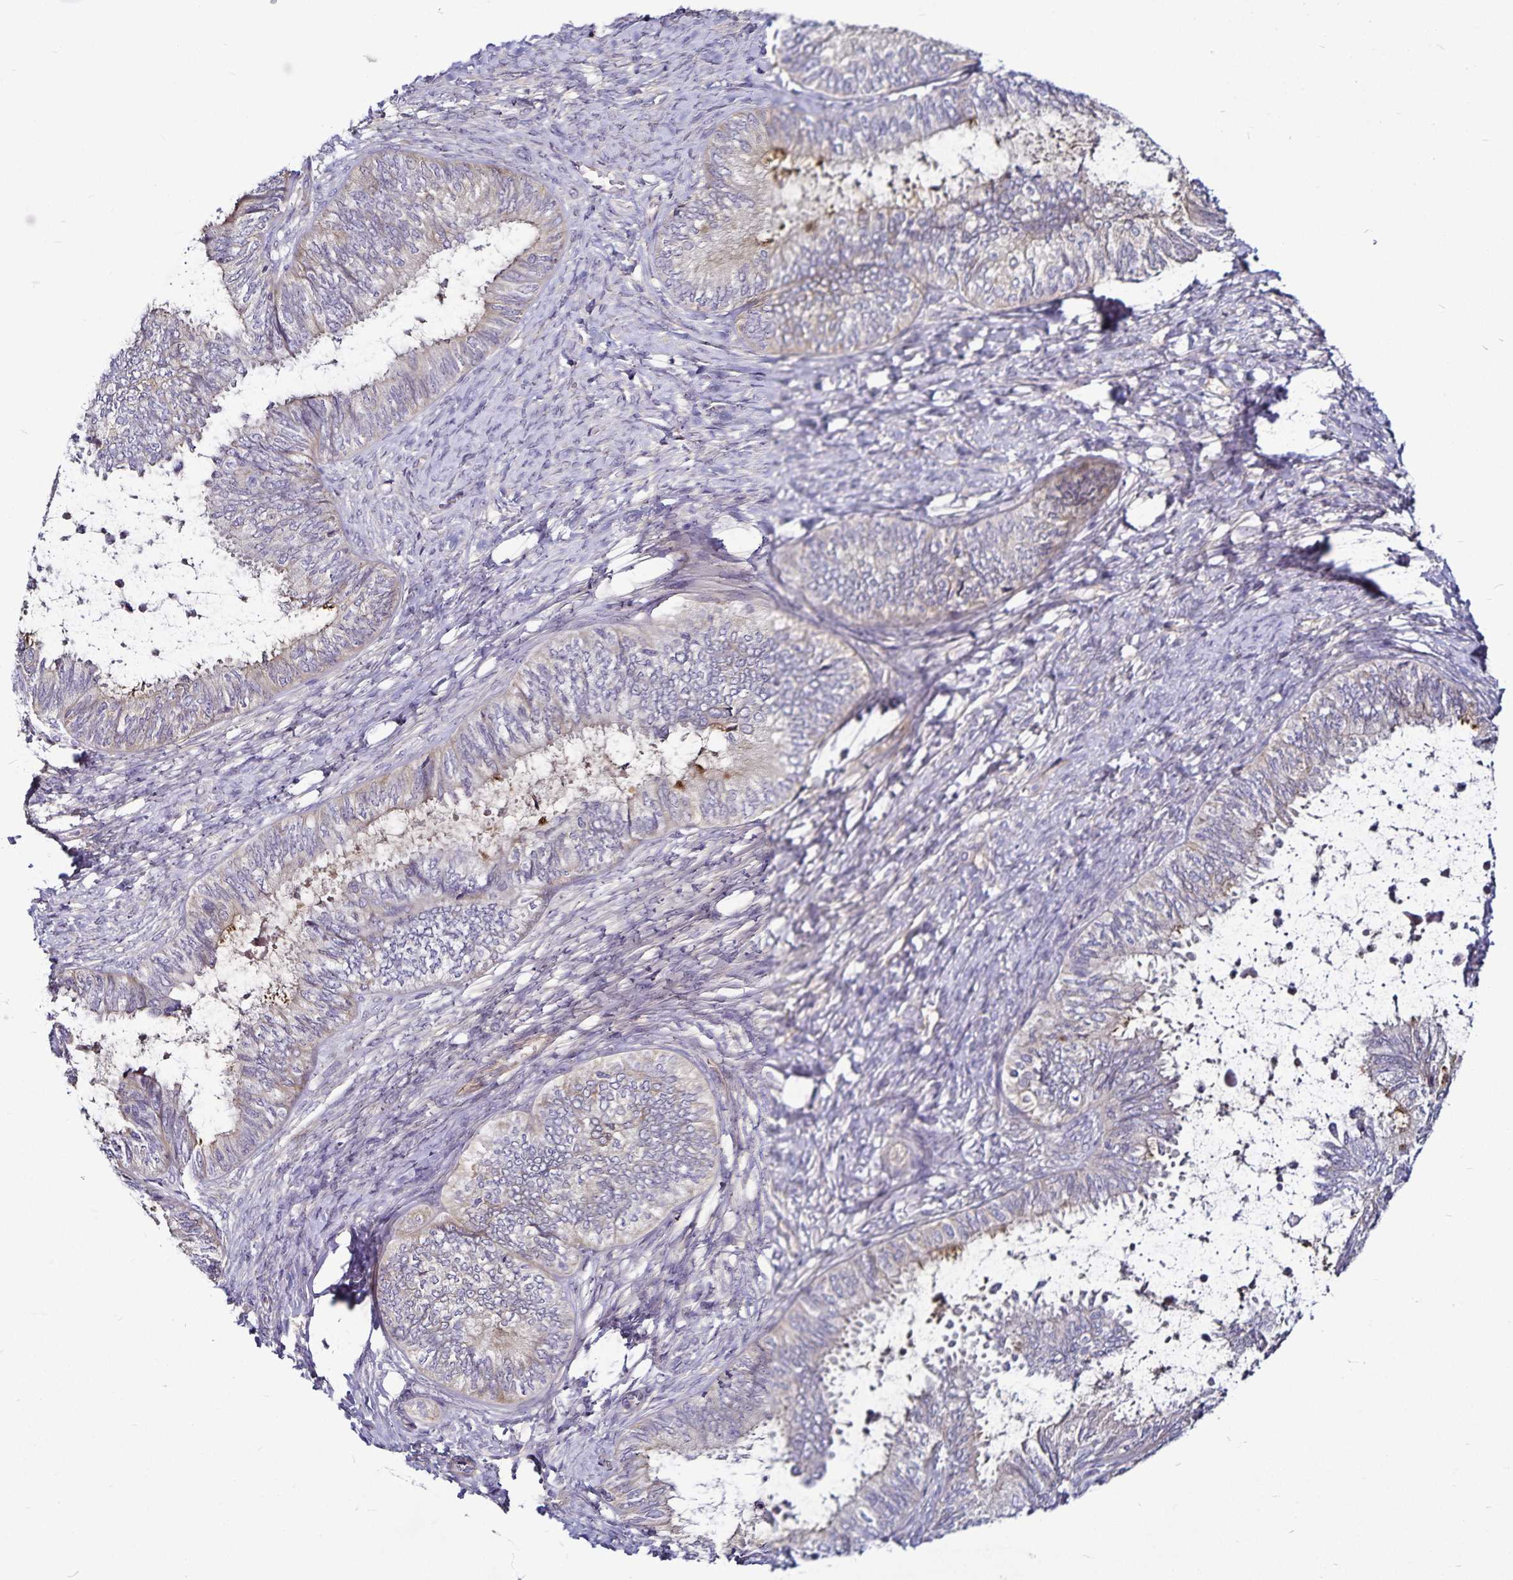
{"staining": {"intensity": "weak", "quantity": "<25%", "location": "cytoplasmic/membranous"}, "tissue": "ovarian cancer", "cell_type": "Tumor cells", "image_type": "cancer", "snomed": [{"axis": "morphology", "description": "Carcinoma, endometroid"}, {"axis": "topography", "description": "Ovary"}], "caption": "Immunohistochemistry (IHC) micrograph of neoplastic tissue: endometroid carcinoma (ovarian) stained with DAB displays no significant protein positivity in tumor cells.", "gene": "GNG12", "patient": {"sex": "female", "age": 70}}